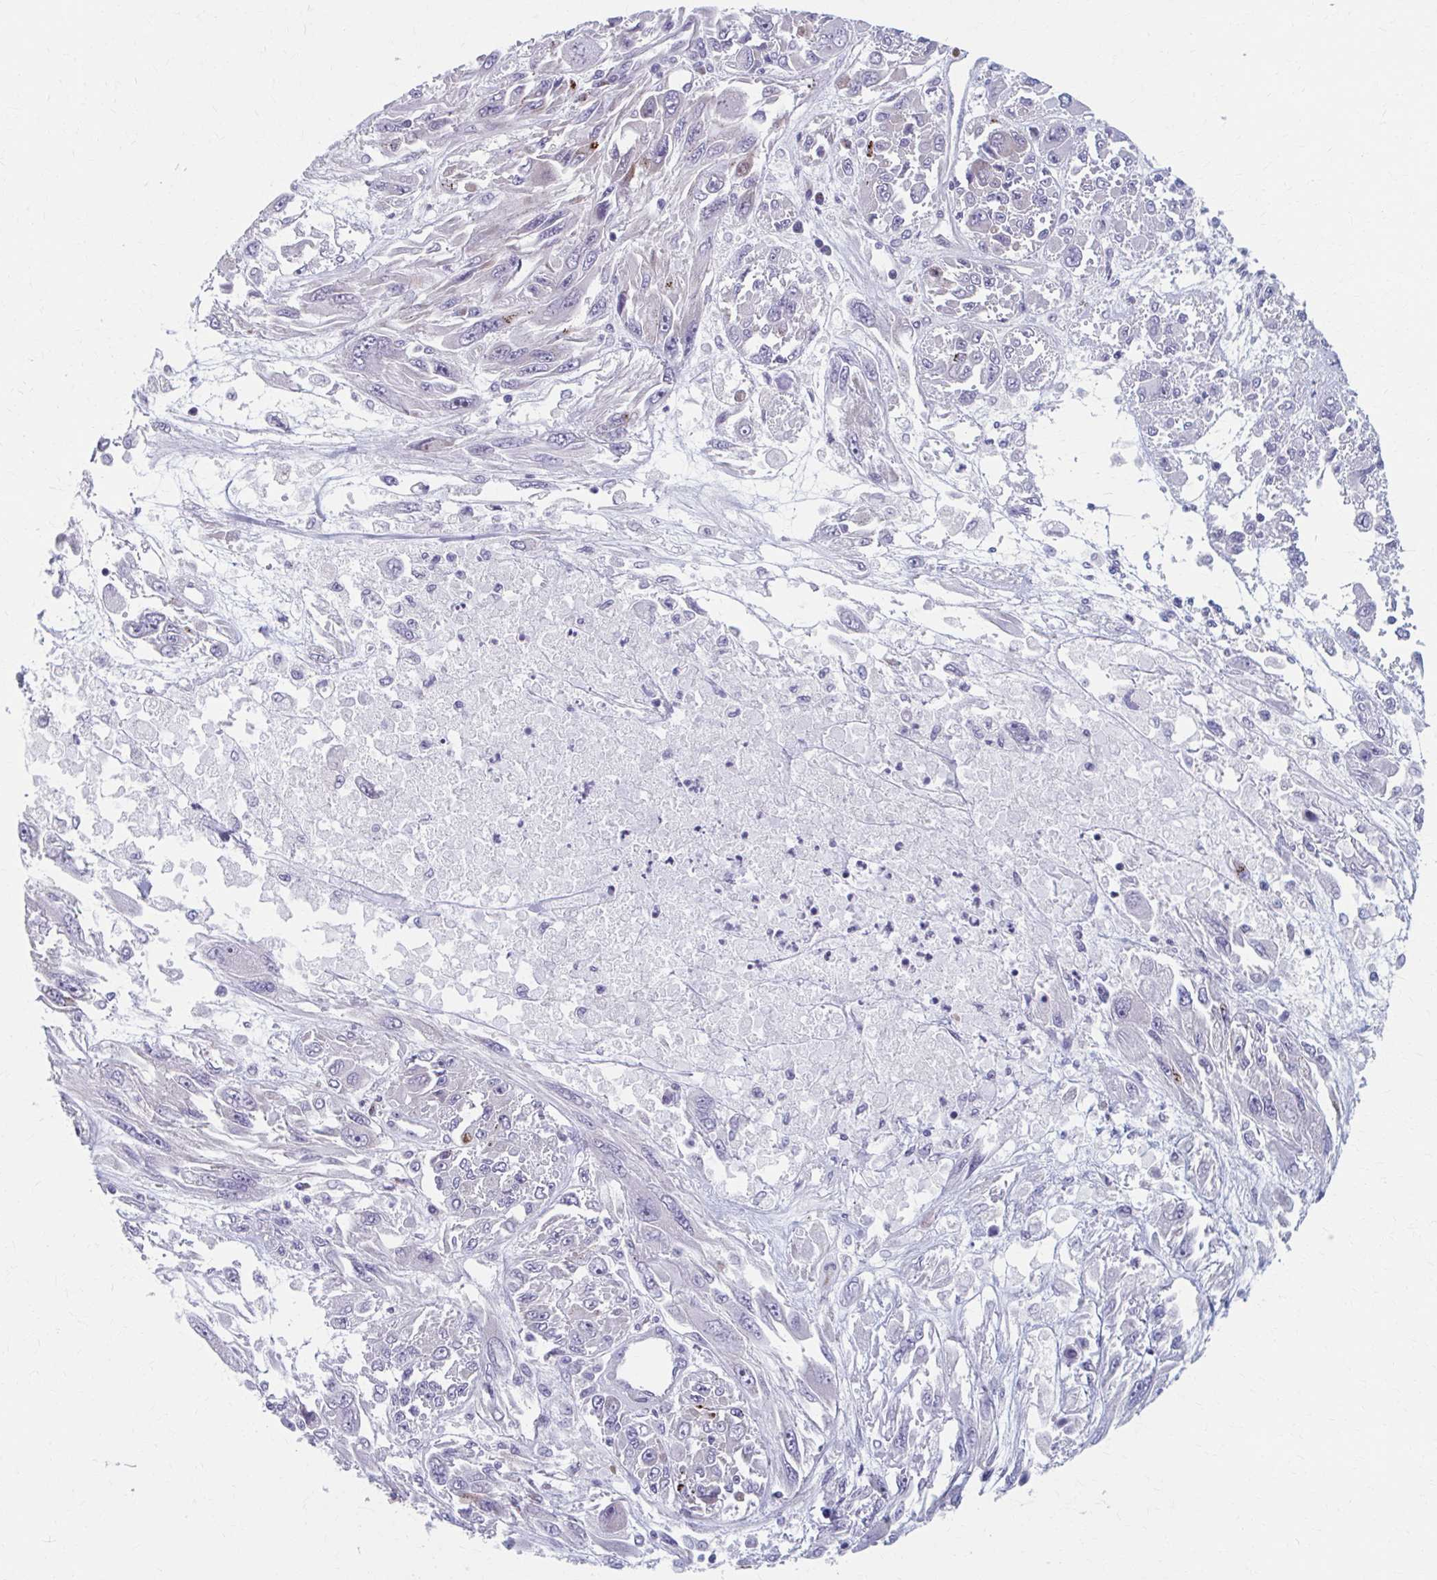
{"staining": {"intensity": "negative", "quantity": "none", "location": "none"}, "tissue": "melanoma", "cell_type": "Tumor cells", "image_type": "cancer", "snomed": [{"axis": "morphology", "description": "Malignant melanoma, NOS"}, {"axis": "topography", "description": "Skin"}], "caption": "Human malignant melanoma stained for a protein using immunohistochemistry exhibits no expression in tumor cells.", "gene": "OLFM2", "patient": {"sex": "female", "age": 91}}